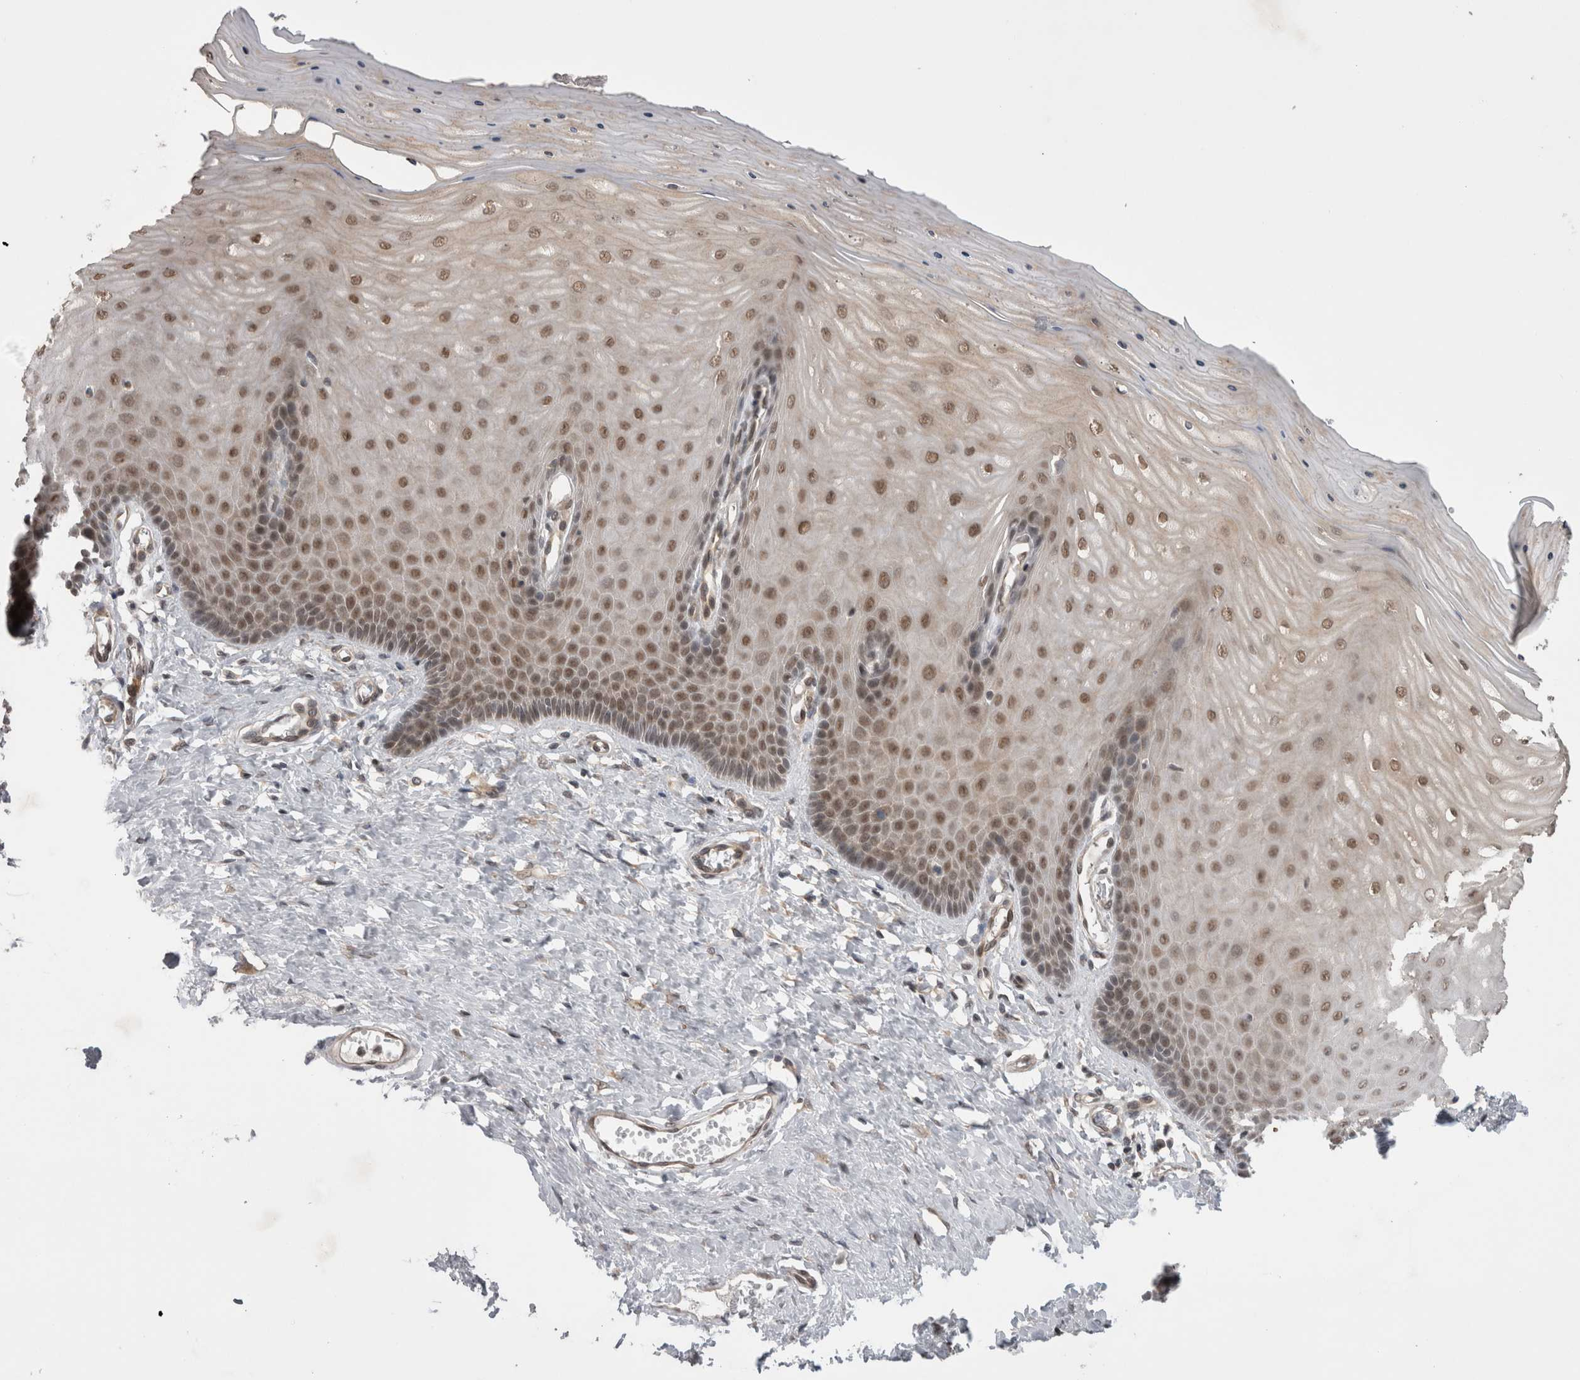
{"staining": {"intensity": "moderate", "quantity": ">75%", "location": "cytoplasmic/membranous,nuclear"}, "tissue": "cervix", "cell_type": "Glandular cells", "image_type": "normal", "snomed": [{"axis": "morphology", "description": "Normal tissue, NOS"}, {"axis": "topography", "description": "Cervix"}], "caption": "Cervix stained with a brown dye reveals moderate cytoplasmic/membranous,nuclear positive staining in approximately >75% of glandular cells.", "gene": "ZNF341", "patient": {"sex": "female", "age": 55}}